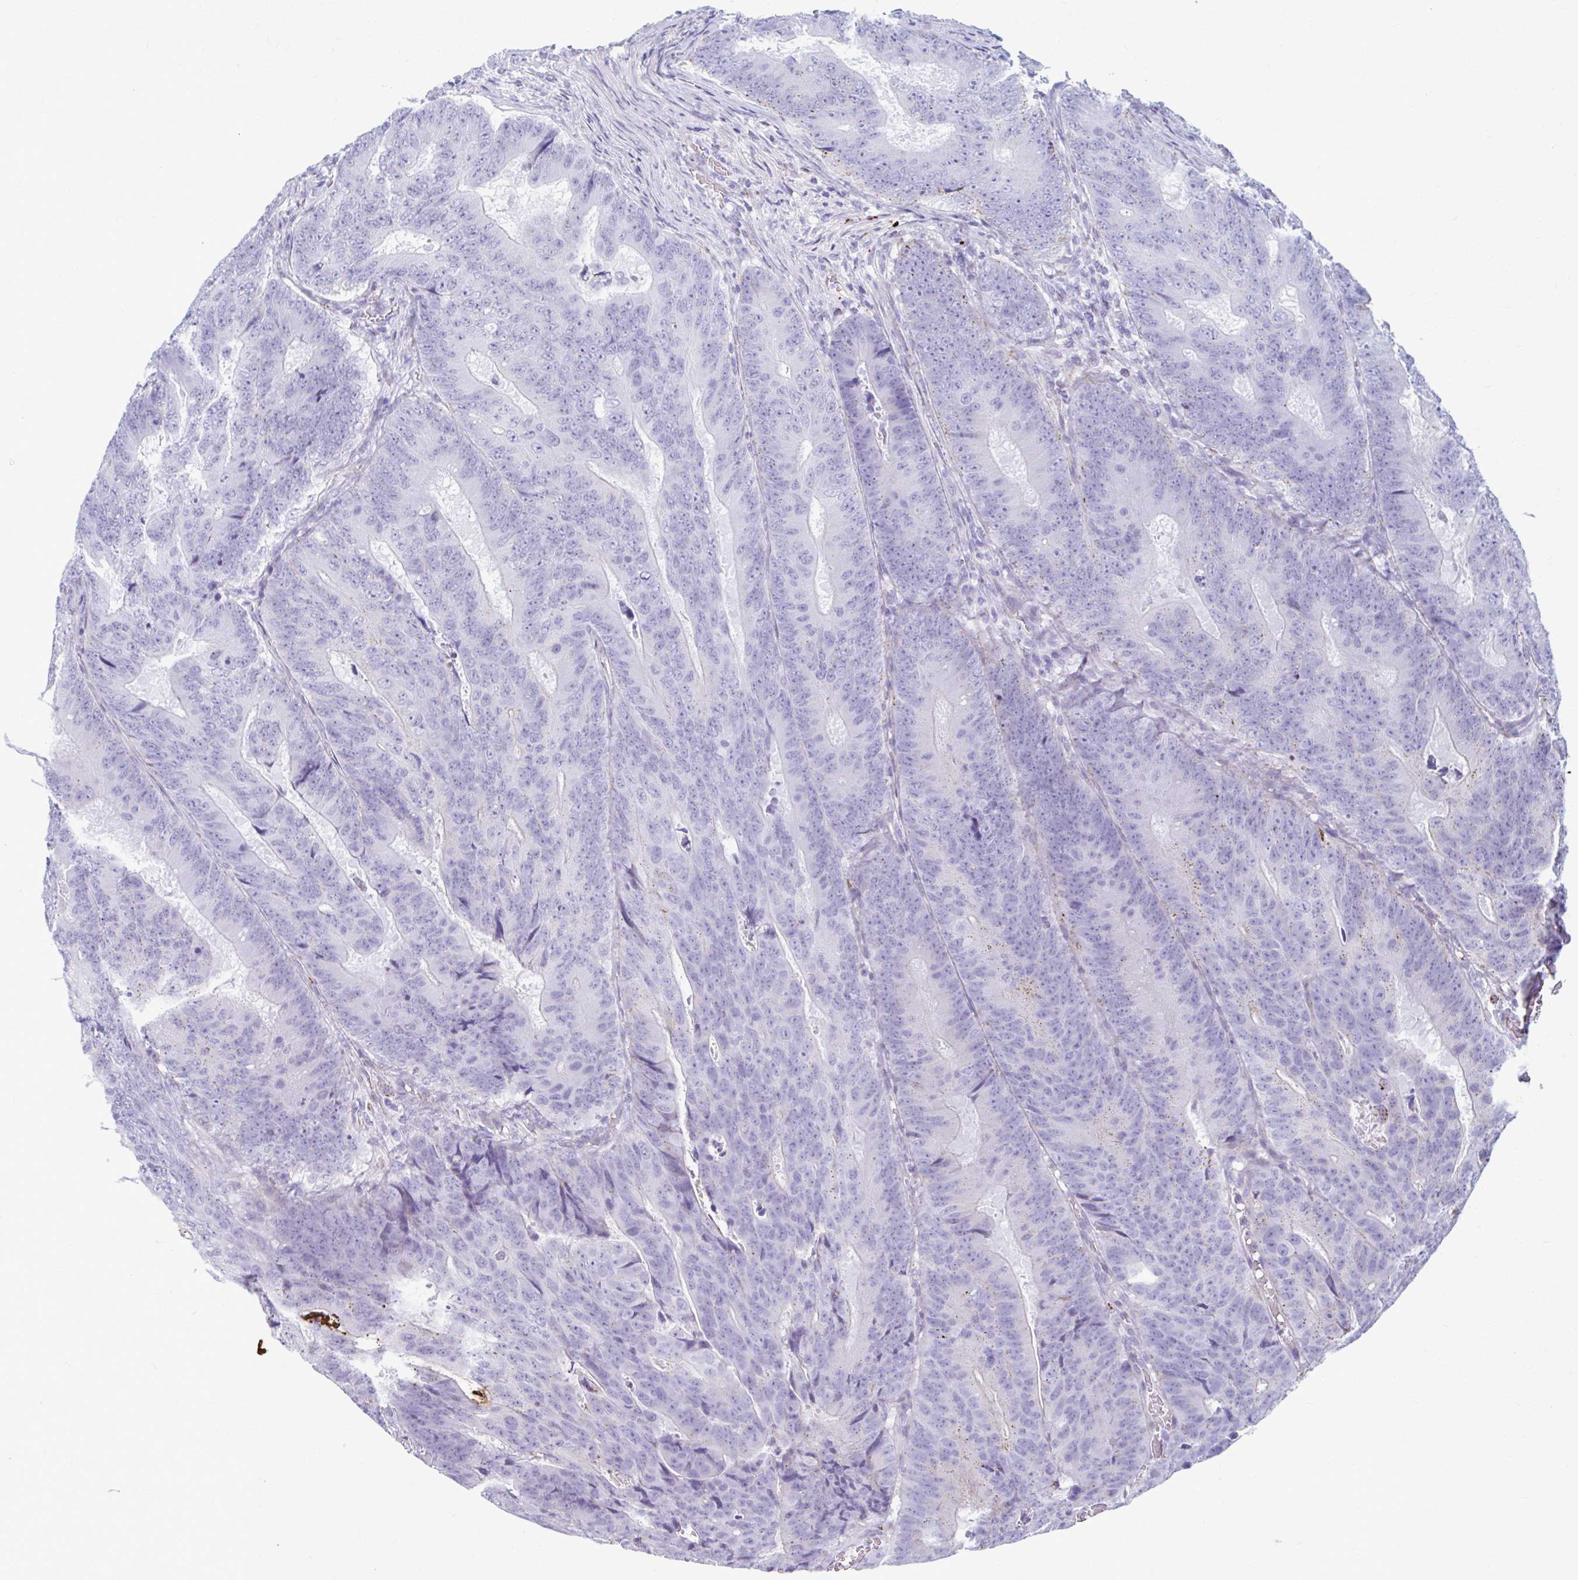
{"staining": {"intensity": "negative", "quantity": "none", "location": "none"}, "tissue": "colorectal cancer", "cell_type": "Tumor cells", "image_type": "cancer", "snomed": [{"axis": "morphology", "description": "Adenocarcinoma, NOS"}, {"axis": "topography", "description": "Colon"}], "caption": "The histopathology image reveals no significant positivity in tumor cells of colorectal cancer (adenocarcinoma).", "gene": "C12orf71", "patient": {"sex": "female", "age": 48}}